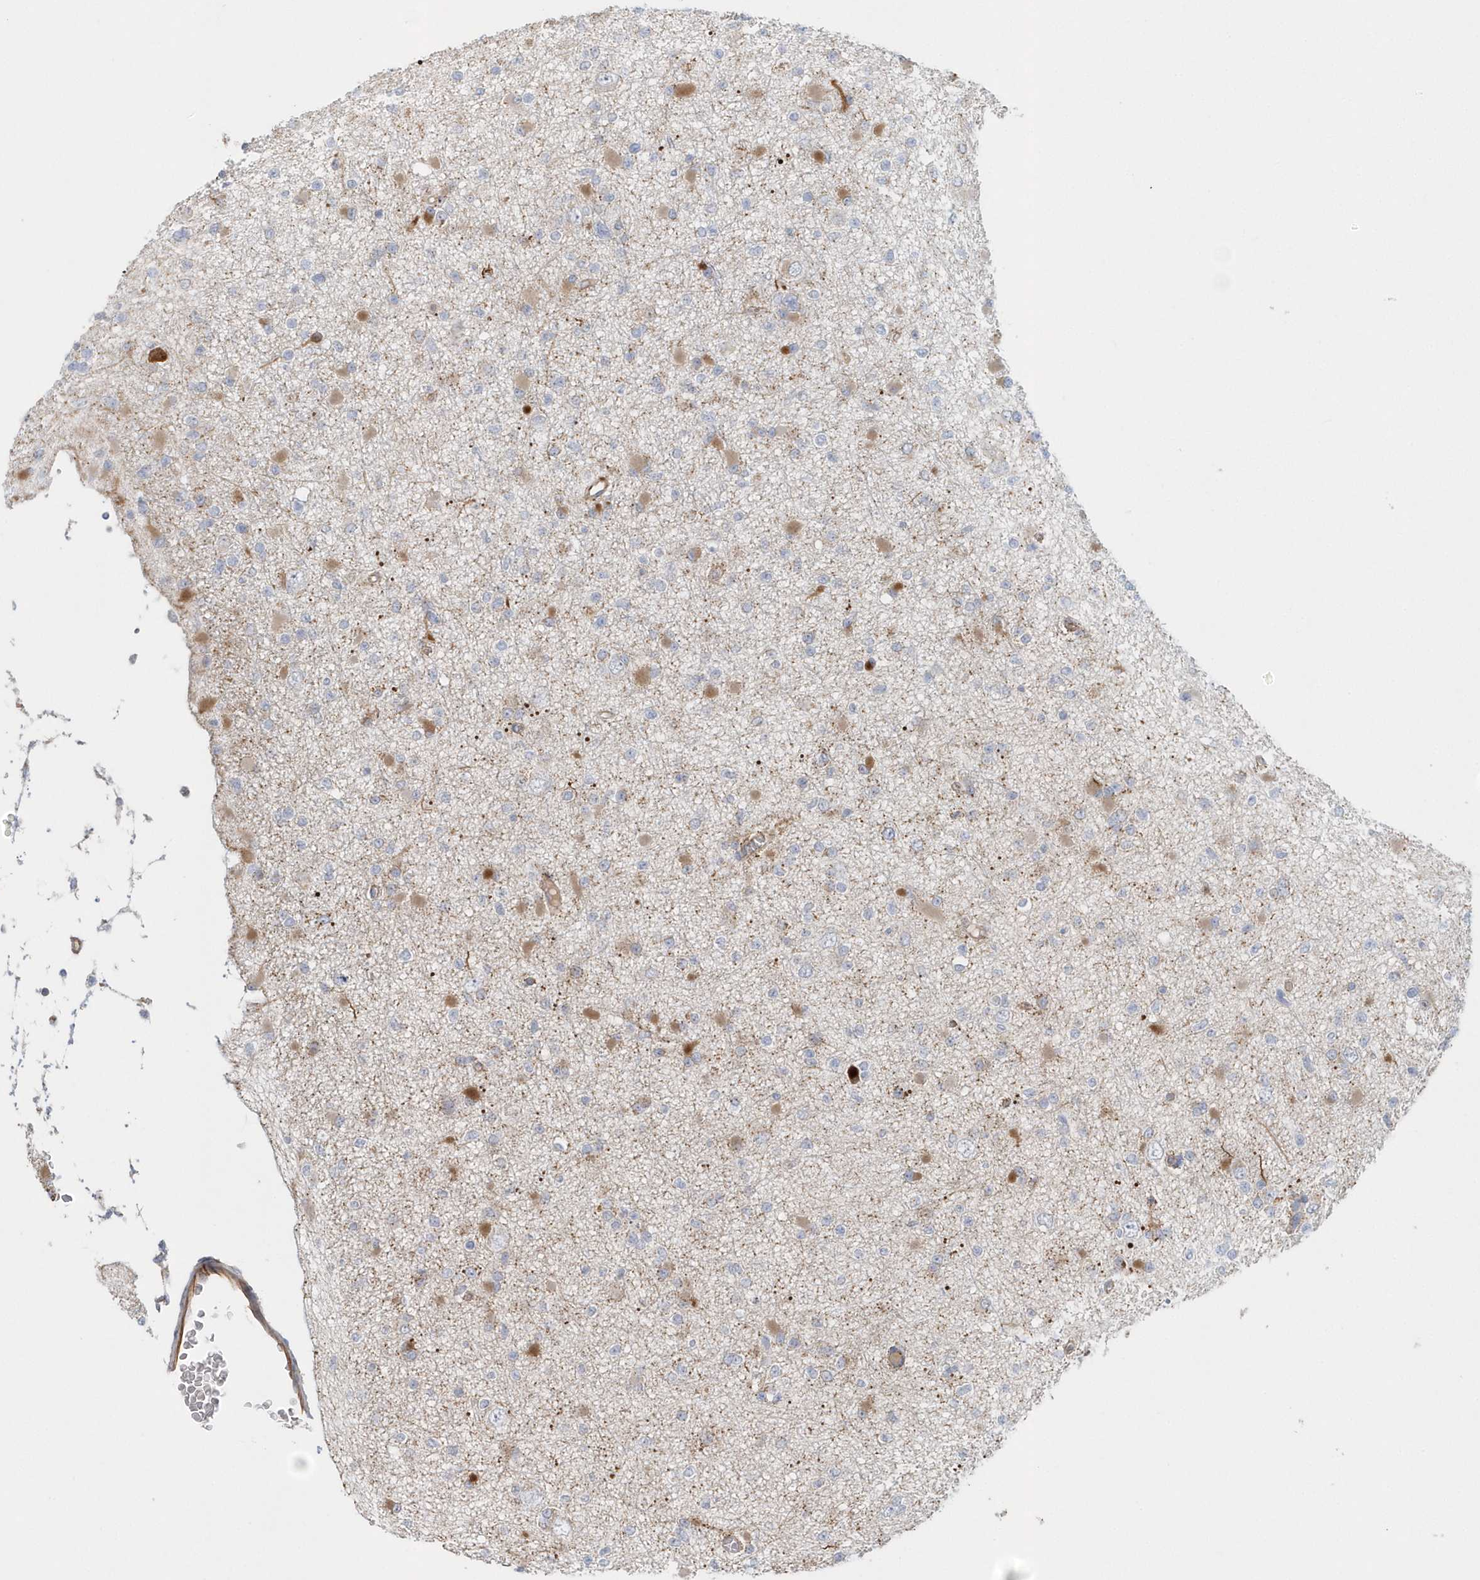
{"staining": {"intensity": "negative", "quantity": "none", "location": "none"}, "tissue": "glioma", "cell_type": "Tumor cells", "image_type": "cancer", "snomed": [{"axis": "morphology", "description": "Glioma, malignant, Low grade"}, {"axis": "topography", "description": "Brain"}], "caption": "Immunohistochemical staining of human low-grade glioma (malignant) shows no significant staining in tumor cells.", "gene": "RAB17", "patient": {"sex": "female", "age": 22}}